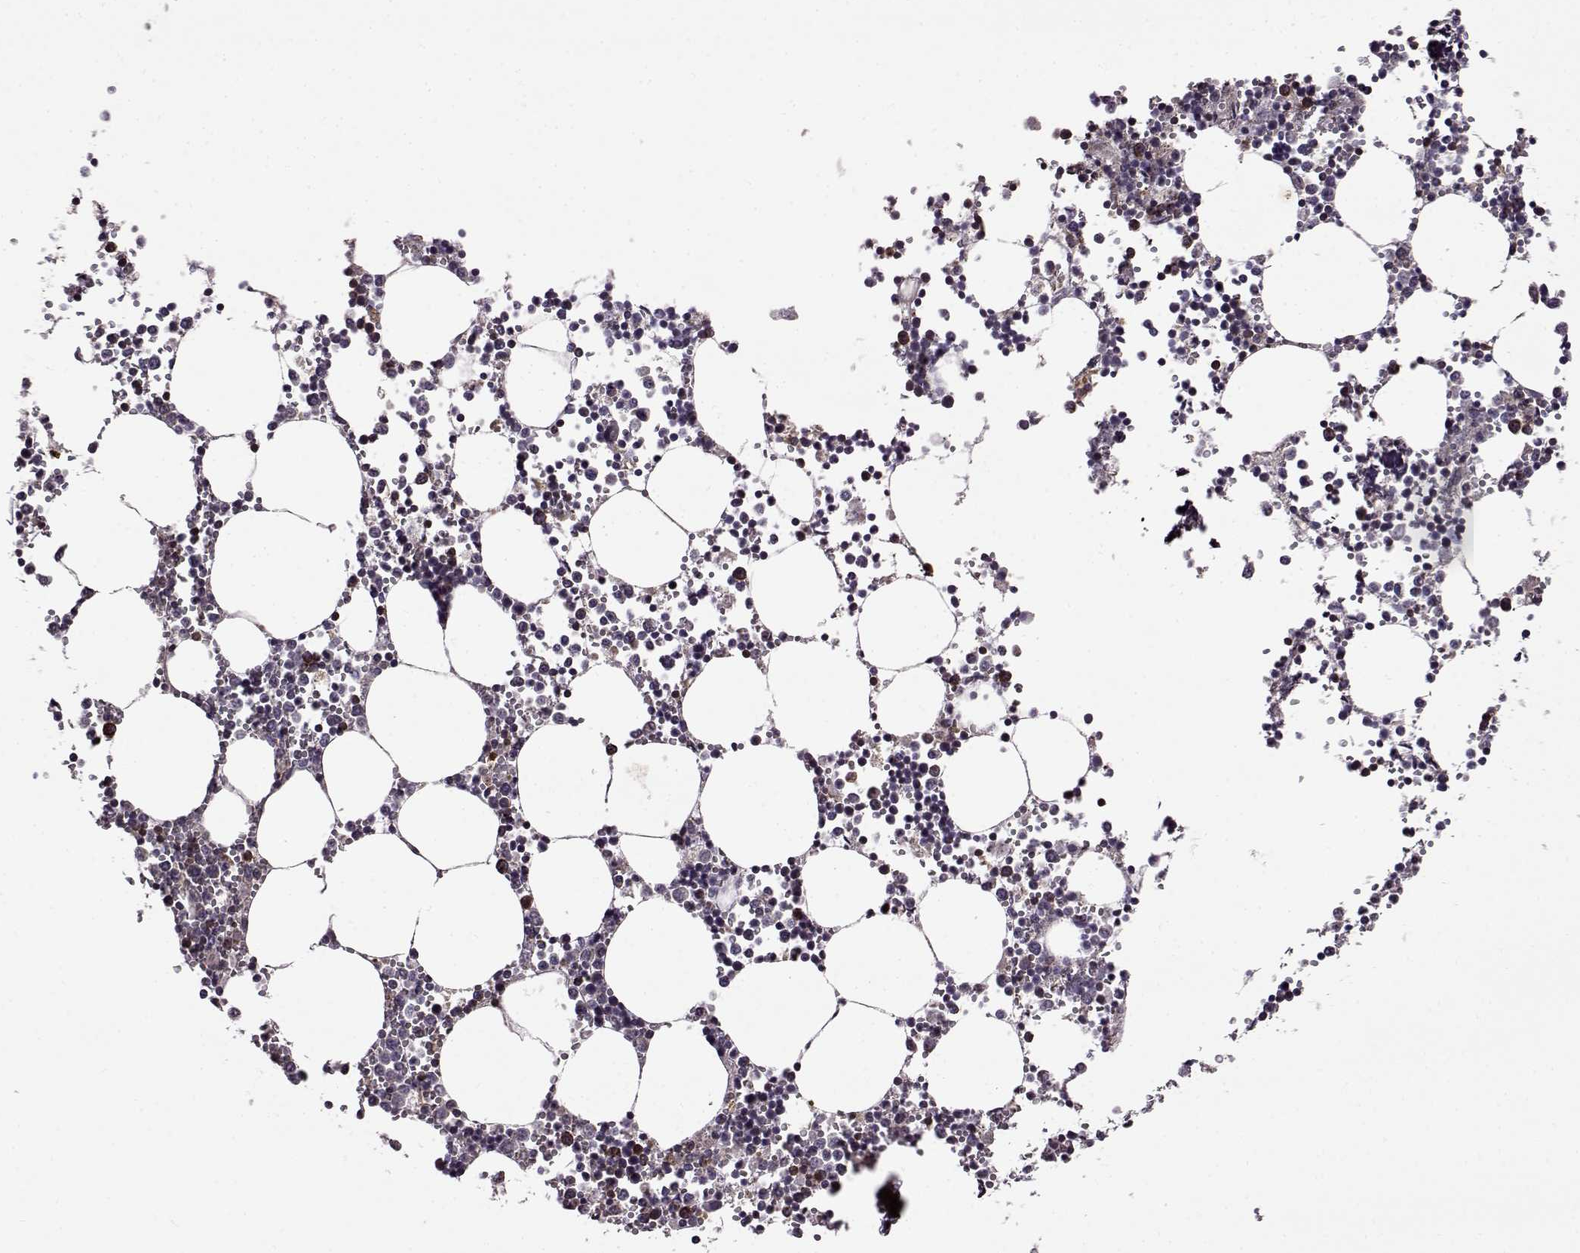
{"staining": {"intensity": "strong", "quantity": "<25%", "location": "cytoplasmic/membranous"}, "tissue": "bone marrow", "cell_type": "Hematopoietic cells", "image_type": "normal", "snomed": [{"axis": "morphology", "description": "Normal tissue, NOS"}, {"axis": "topography", "description": "Bone marrow"}], "caption": "Brown immunohistochemical staining in unremarkable human bone marrow displays strong cytoplasmic/membranous expression in approximately <25% of hematopoietic cells. The protein is stained brown, and the nuclei are stained in blue (DAB (3,3'-diaminobenzidine) IHC with brightfield microscopy, high magnification).", "gene": "MTSS1", "patient": {"sex": "male", "age": 54}}